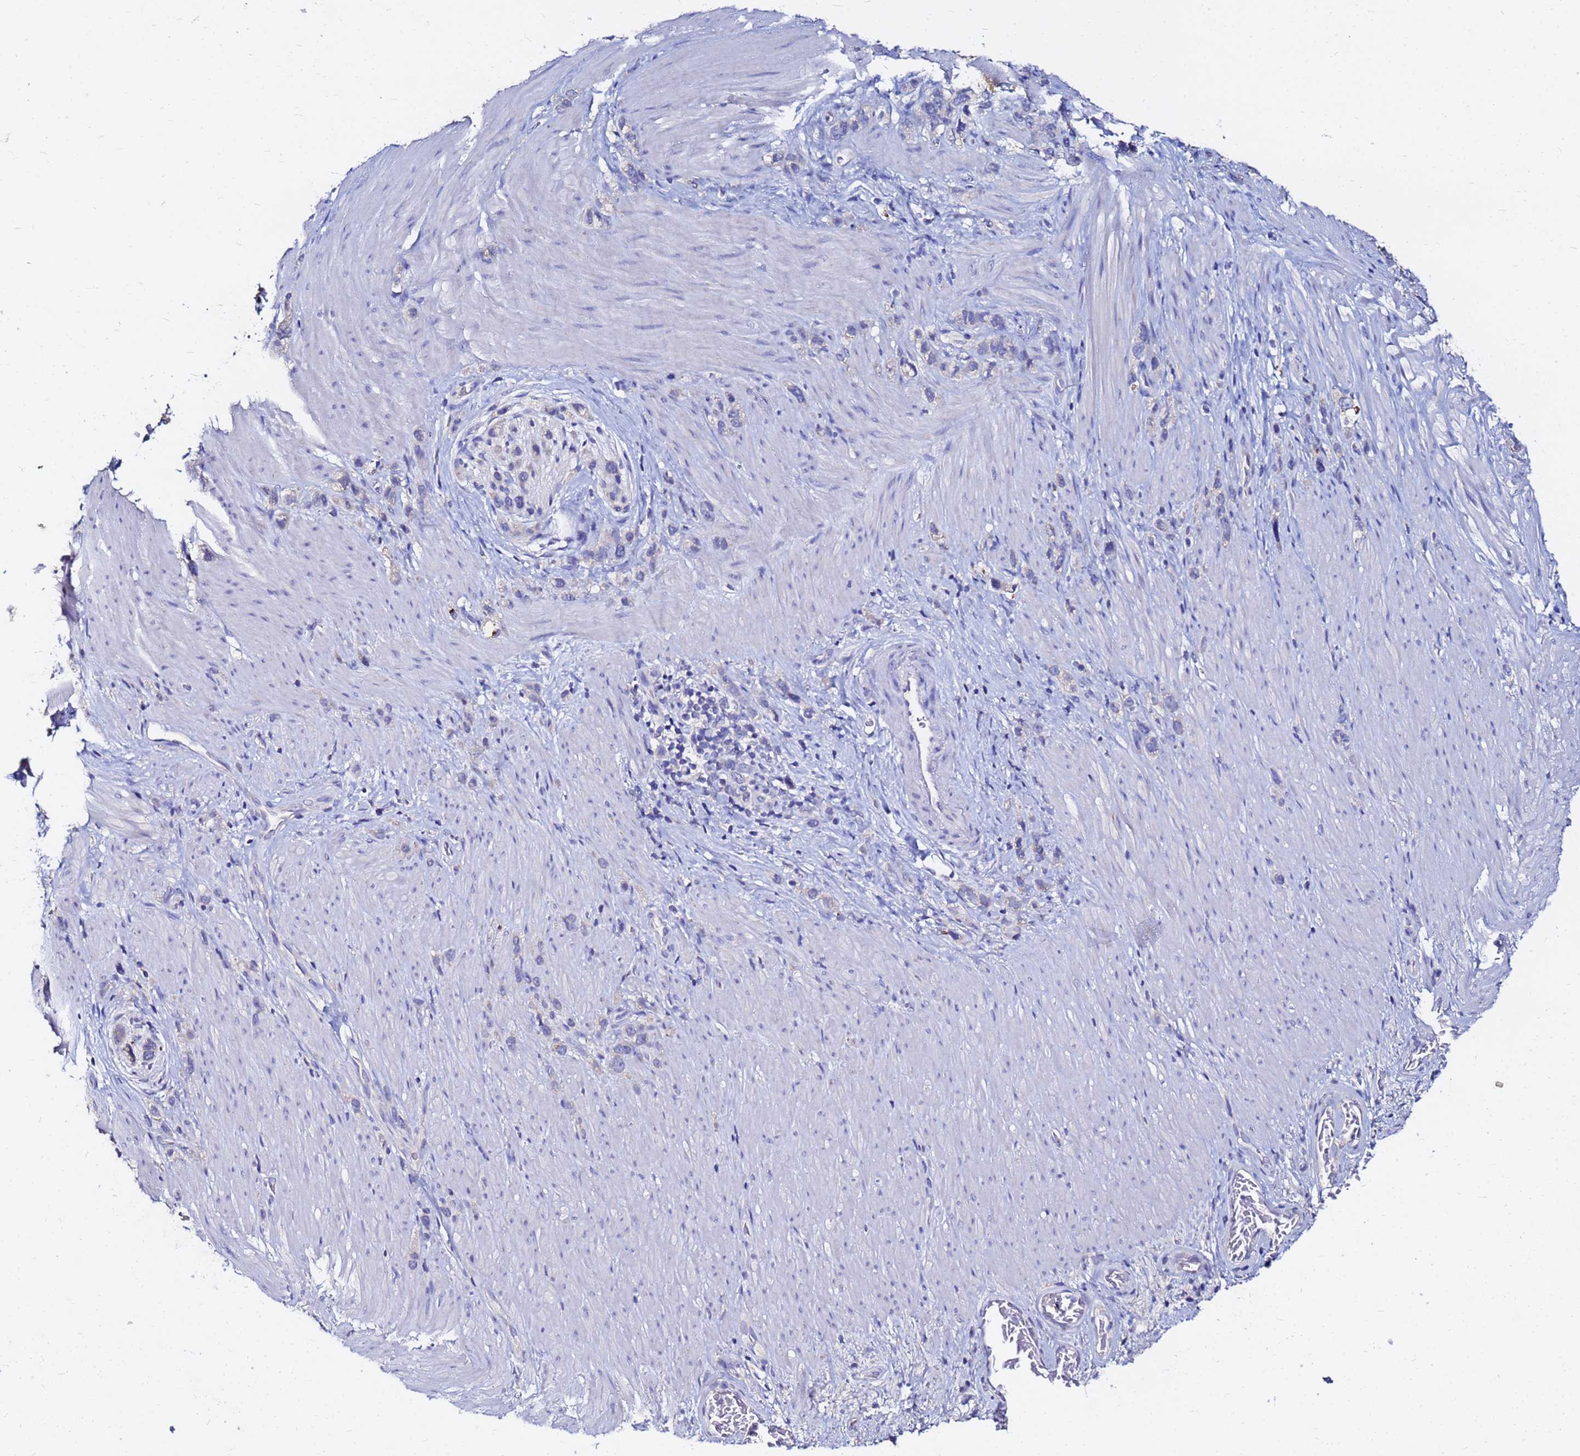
{"staining": {"intensity": "negative", "quantity": "none", "location": "none"}, "tissue": "stomach cancer", "cell_type": "Tumor cells", "image_type": "cancer", "snomed": [{"axis": "morphology", "description": "Adenocarcinoma, NOS"}, {"axis": "topography", "description": "Stomach"}], "caption": "An image of human stomach adenocarcinoma is negative for staining in tumor cells.", "gene": "FAM183A", "patient": {"sex": "female", "age": 65}}